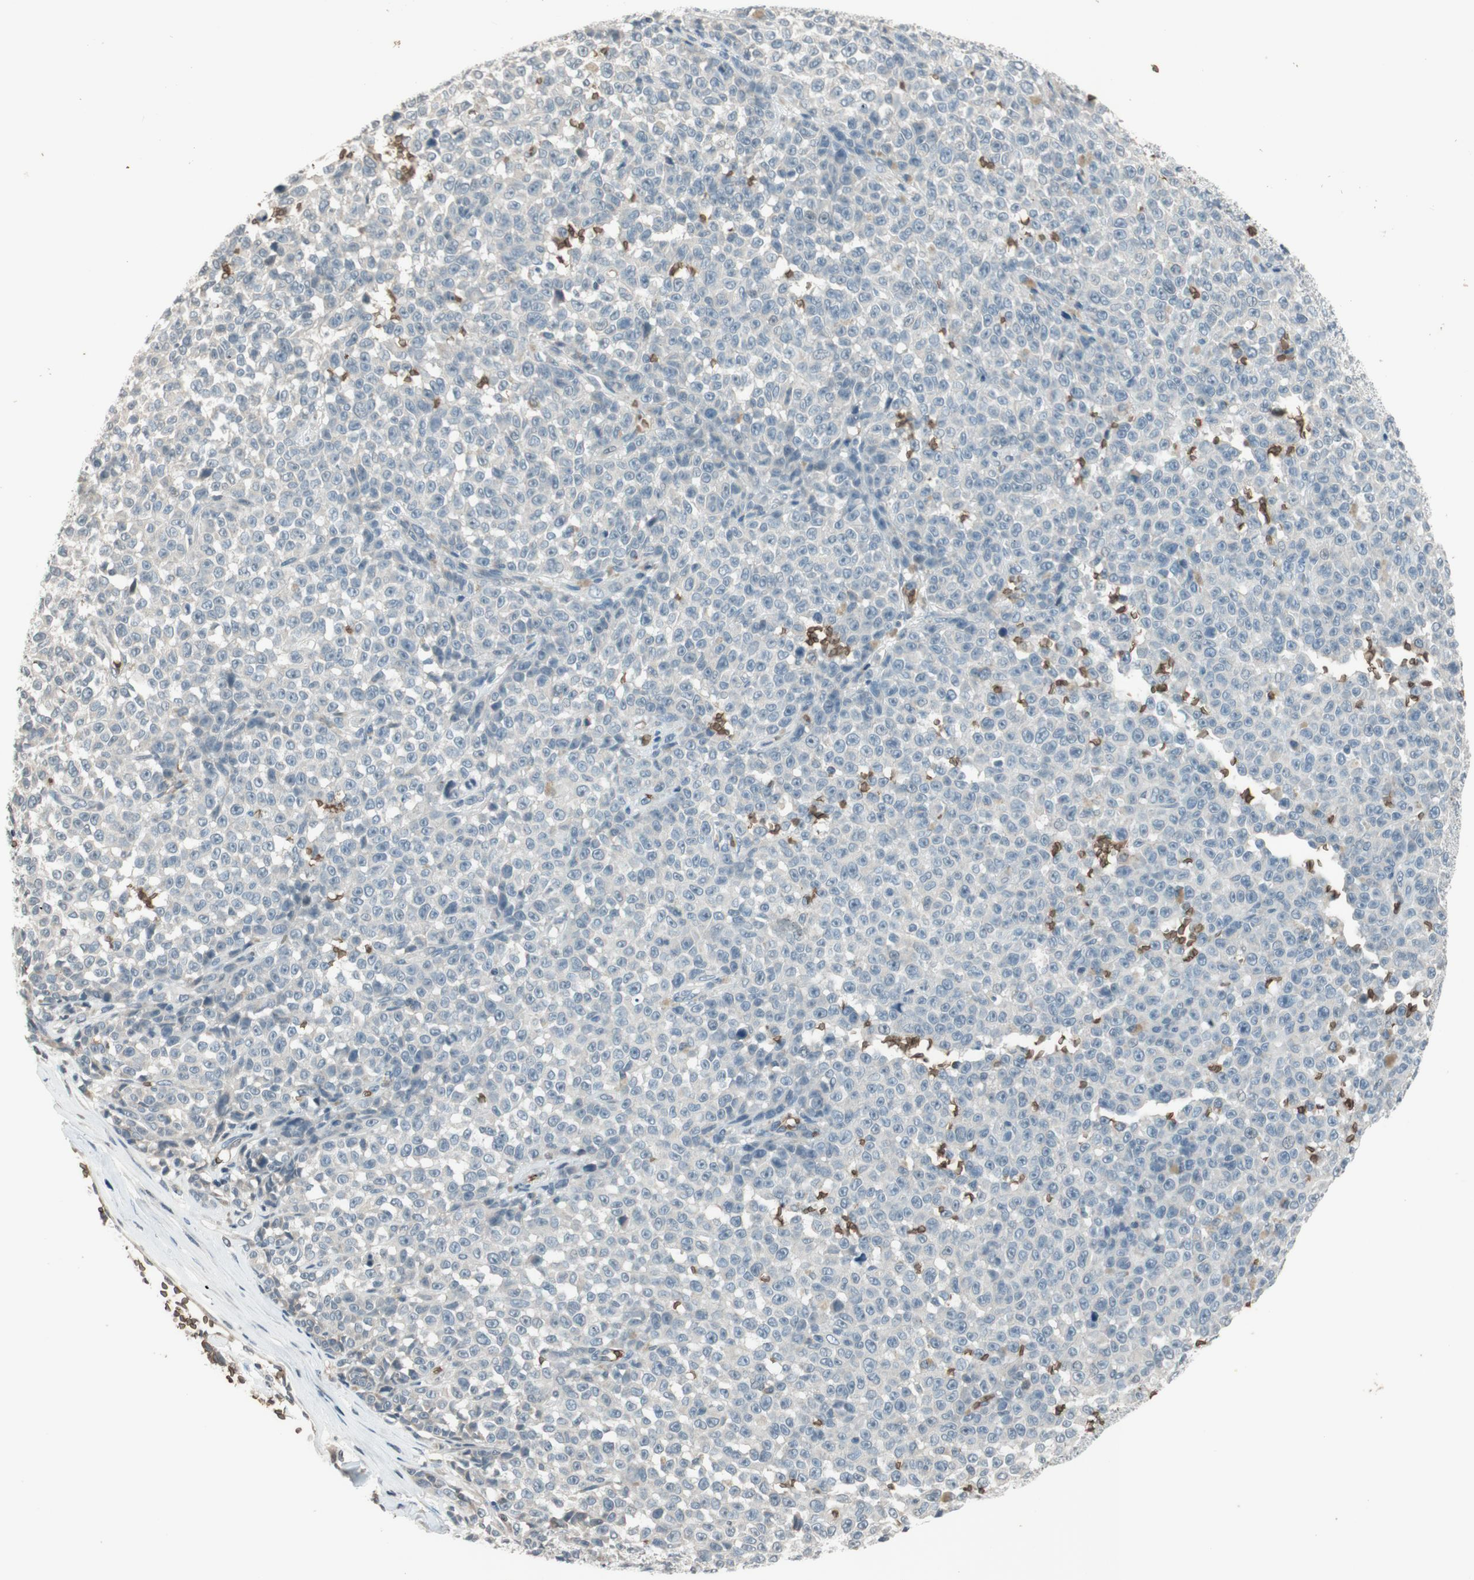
{"staining": {"intensity": "negative", "quantity": "none", "location": "none"}, "tissue": "melanoma", "cell_type": "Tumor cells", "image_type": "cancer", "snomed": [{"axis": "morphology", "description": "Malignant melanoma, NOS"}, {"axis": "topography", "description": "Skin"}], "caption": "The photomicrograph reveals no significant expression in tumor cells of malignant melanoma. (Immunohistochemistry, brightfield microscopy, high magnification).", "gene": "GYPC", "patient": {"sex": "female", "age": 82}}